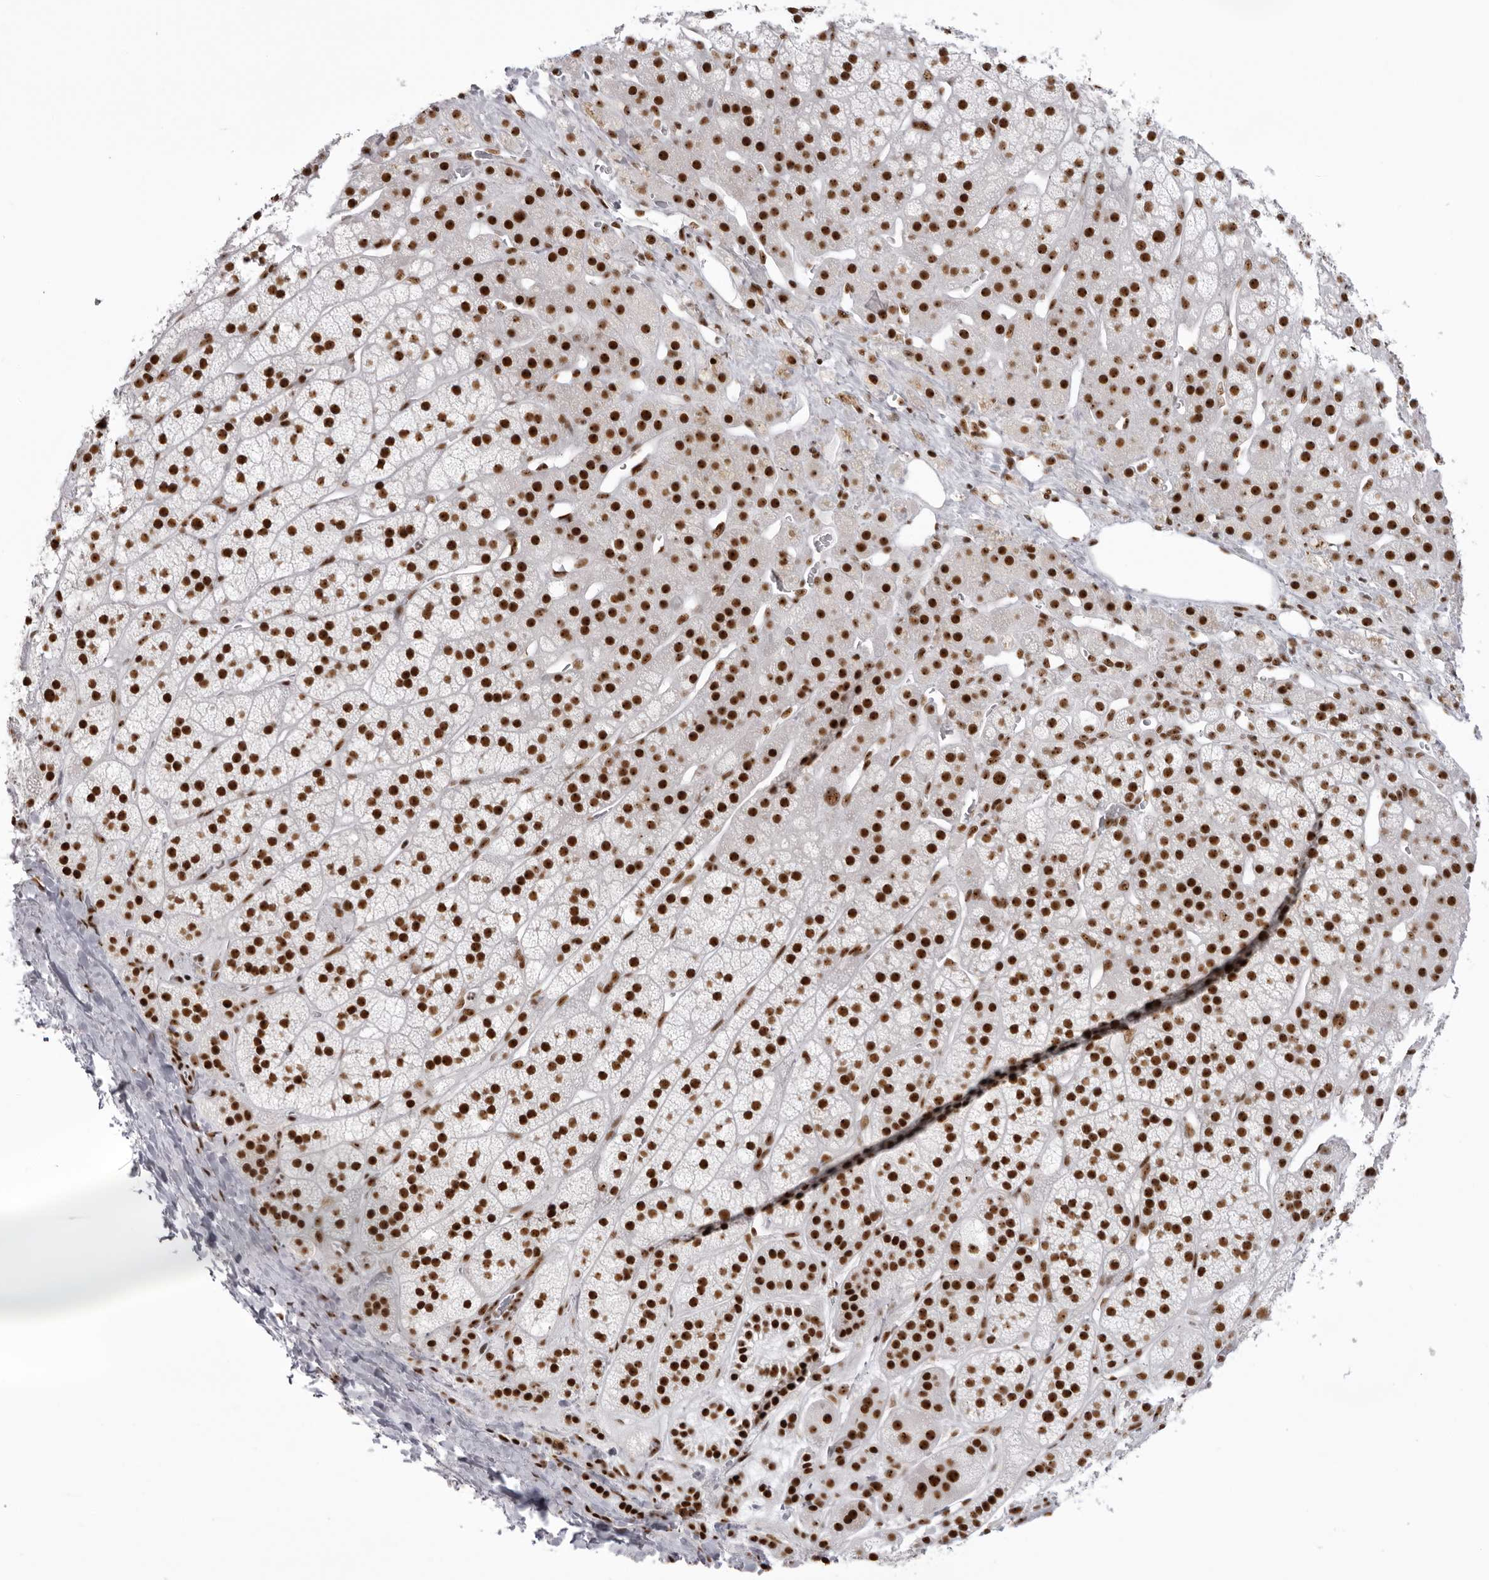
{"staining": {"intensity": "strong", "quantity": ">75%", "location": "nuclear"}, "tissue": "adrenal gland", "cell_type": "Glandular cells", "image_type": "normal", "snomed": [{"axis": "morphology", "description": "Normal tissue, NOS"}, {"axis": "topography", "description": "Adrenal gland"}], "caption": "Adrenal gland stained with DAB (3,3'-diaminobenzidine) IHC reveals high levels of strong nuclear positivity in about >75% of glandular cells.", "gene": "DHX9", "patient": {"sex": "male", "age": 56}}